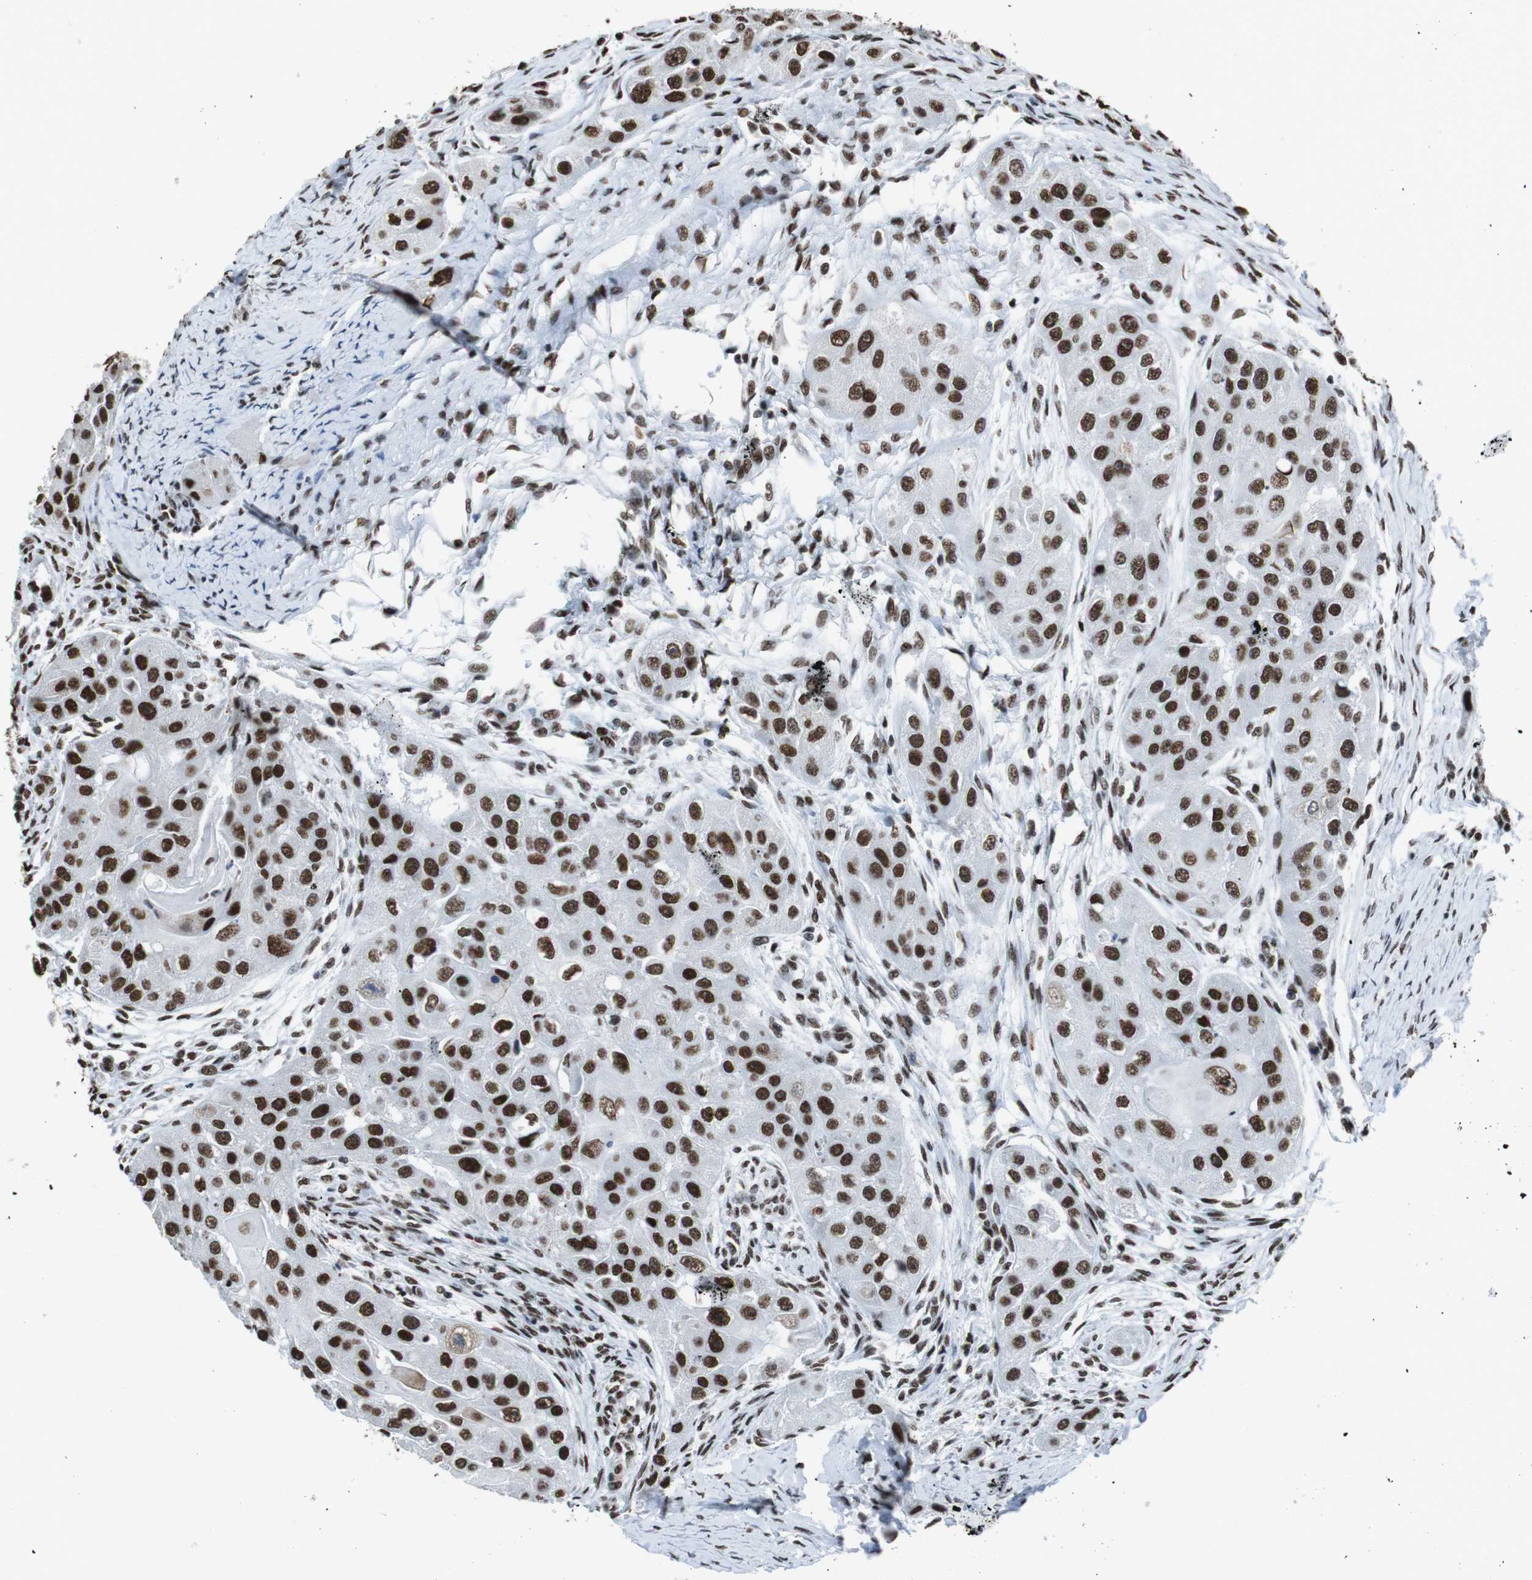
{"staining": {"intensity": "strong", "quantity": ">75%", "location": "nuclear"}, "tissue": "head and neck cancer", "cell_type": "Tumor cells", "image_type": "cancer", "snomed": [{"axis": "morphology", "description": "Normal tissue, NOS"}, {"axis": "morphology", "description": "Squamous cell carcinoma, NOS"}, {"axis": "topography", "description": "Skeletal muscle"}, {"axis": "topography", "description": "Head-Neck"}], "caption": "Head and neck cancer stained with a protein marker demonstrates strong staining in tumor cells.", "gene": "ROMO1", "patient": {"sex": "male", "age": 51}}